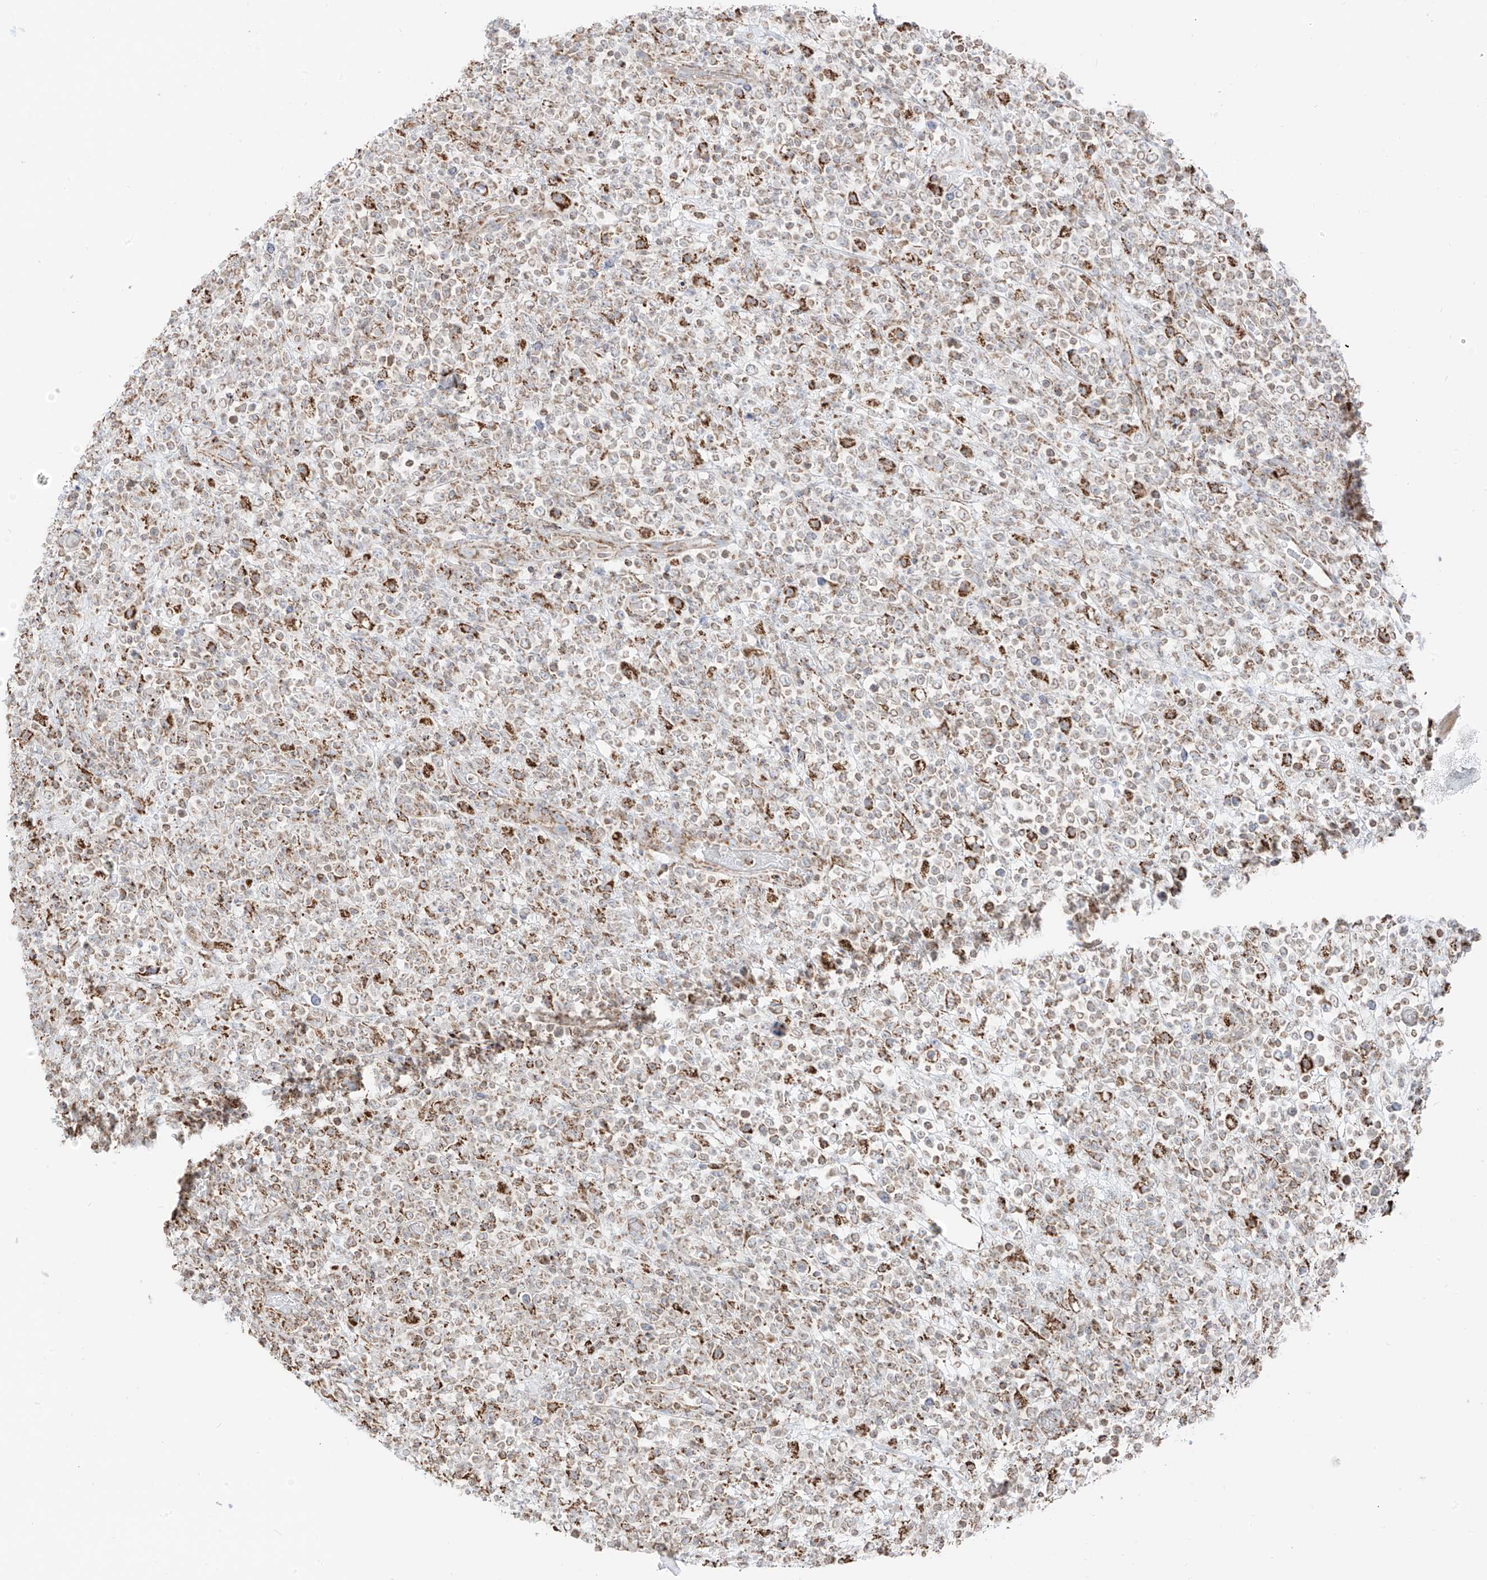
{"staining": {"intensity": "strong", "quantity": "<25%", "location": "cytoplasmic/membranous"}, "tissue": "lymphoma", "cell_type": "Tumor cells", "image_type": "cancer", "snomed": [{"axis": "morphology", "description": "Malignant lymphoma, non-Hodgkin's type, High grade"}, {"axis": "topography", "description": "Colon"}], "caption": "A histopathology image showing strong cytoplasmic/membranous positivity in about <25% of tumor cells in malignant lymphoma, non-Hodgkin's type (high-grade), as visualized by brown immunohistochemical staining.", "gene": "ETHE1", "patient": {"sex": "female", "age": 53}}